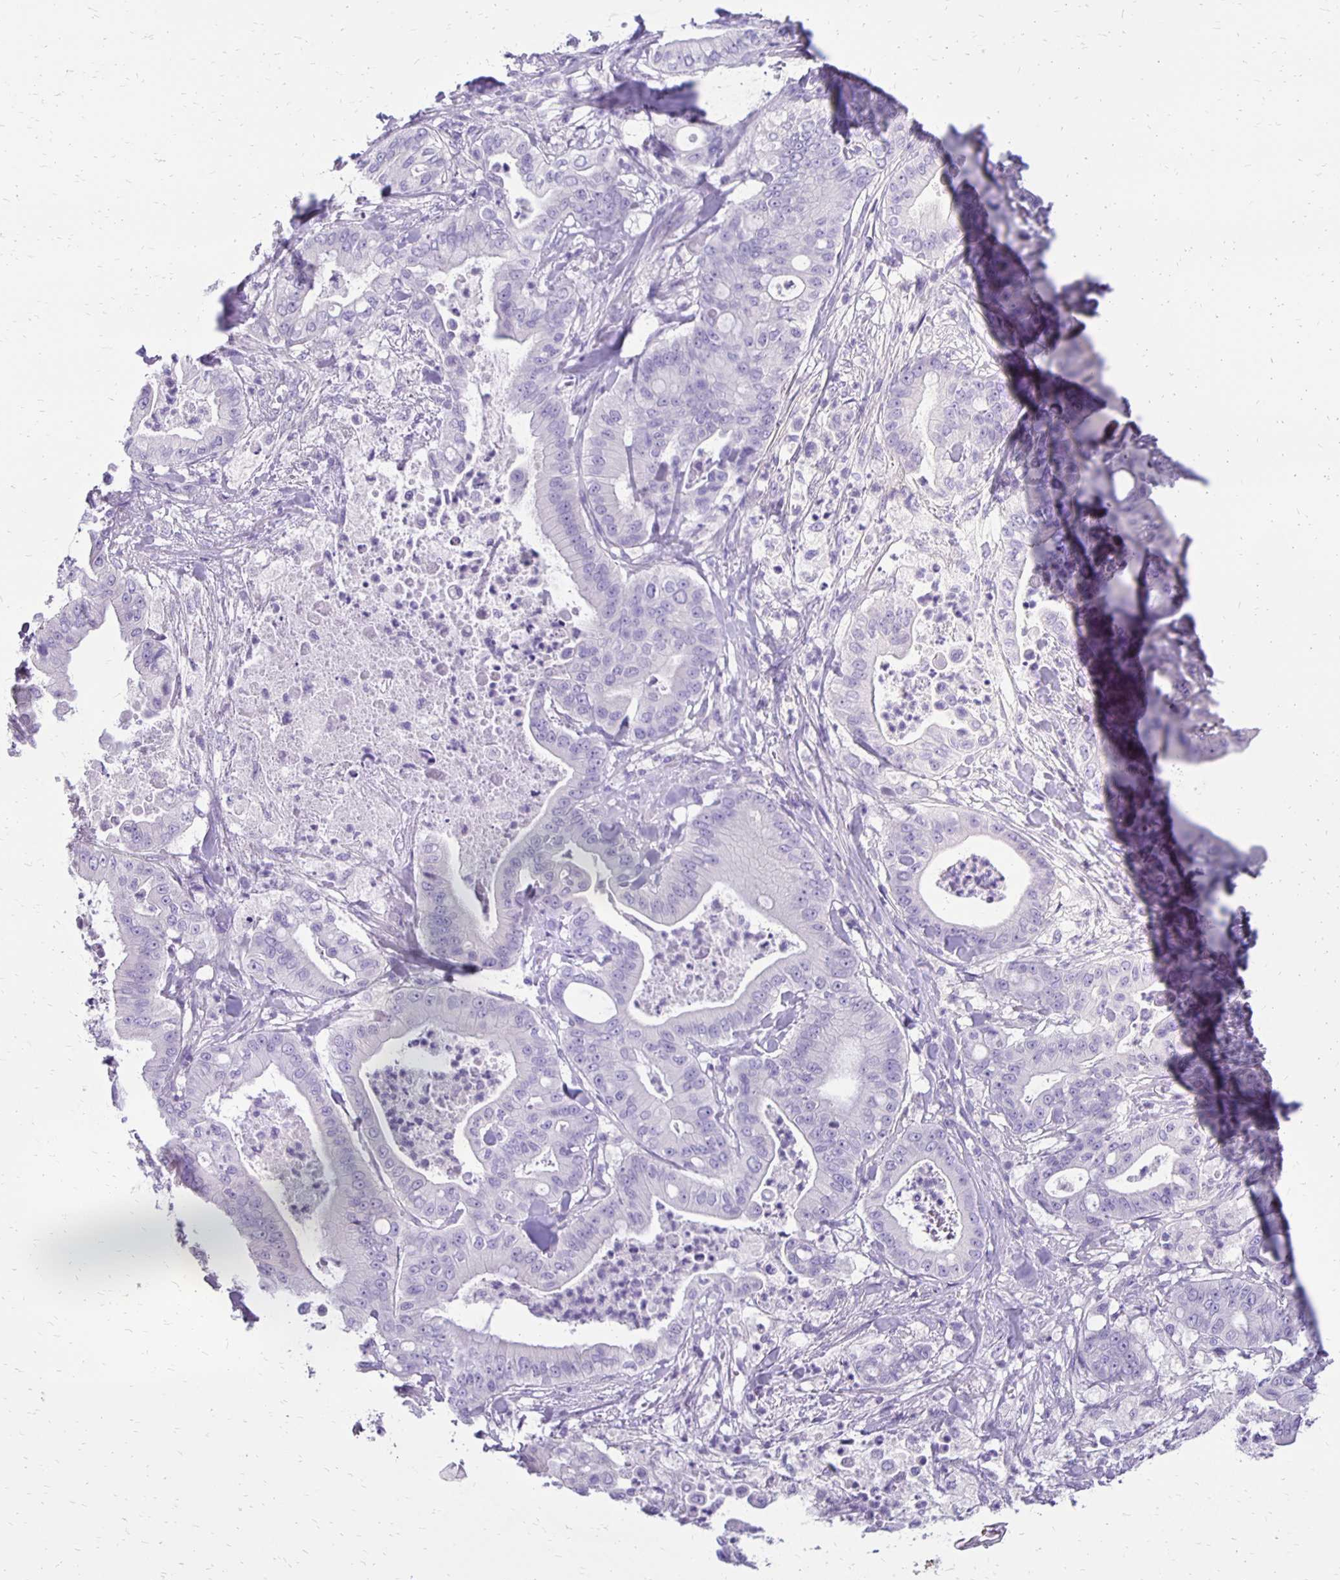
{"staining": {"intensity": "negative", "quantity": "none", "location": "none"}, "tissue": "pancreatic cancer", "cell_type": "Tumor cells", "image_type": "cancer", "snomed": [{"axis": "morphology", "description": "Adenocarcinoma, NOS"}, {"axis": "topography", "description": "Pancreas"}], "caption": "This is an IHC micrograph of pancreatic cancer (adenocarcinoma). There is no staining in tumor cells.", "gene": "ANKRD45", "patient": {"sex": "male", "age": 71}}